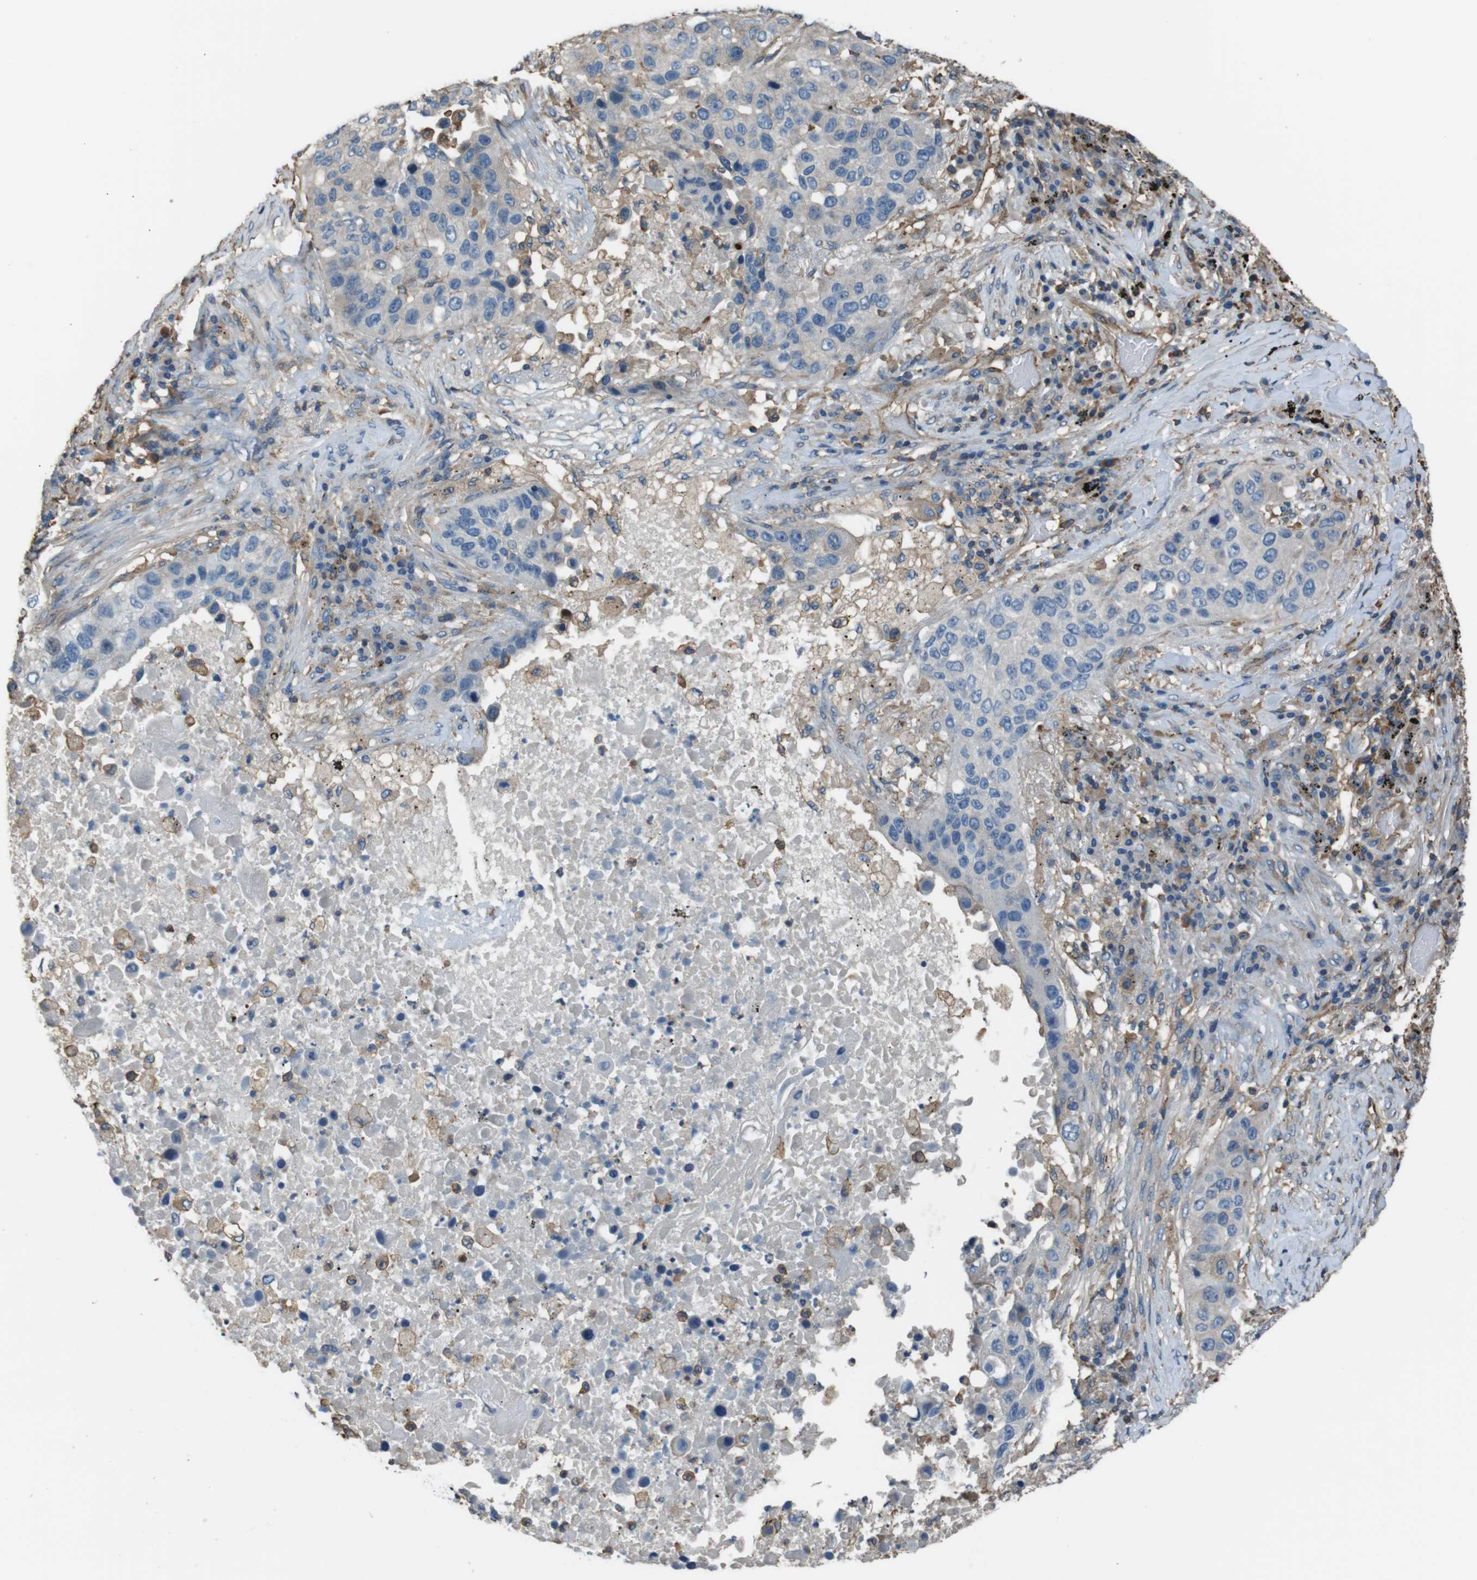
{"staining": {"intensity": "weak", "quantity": "<25%", "location": "cytoplasmic/membranous"}, "tissue": "lung cancer", "cell_type": "Tumor cells", "image_type": "cancer", "snomed": [{"axis": "morphology", "description": "Squamous cell carcinoma, NOS"}, {"axis": "topography", "description": "Lung"}], "caption": "An image of lung cancer (squamous cell carcinoma) stained for a protein reveals no brown staining in tumor cells.", "gene": "FCAR", "patient": {"sex": "male", "age": 57}}